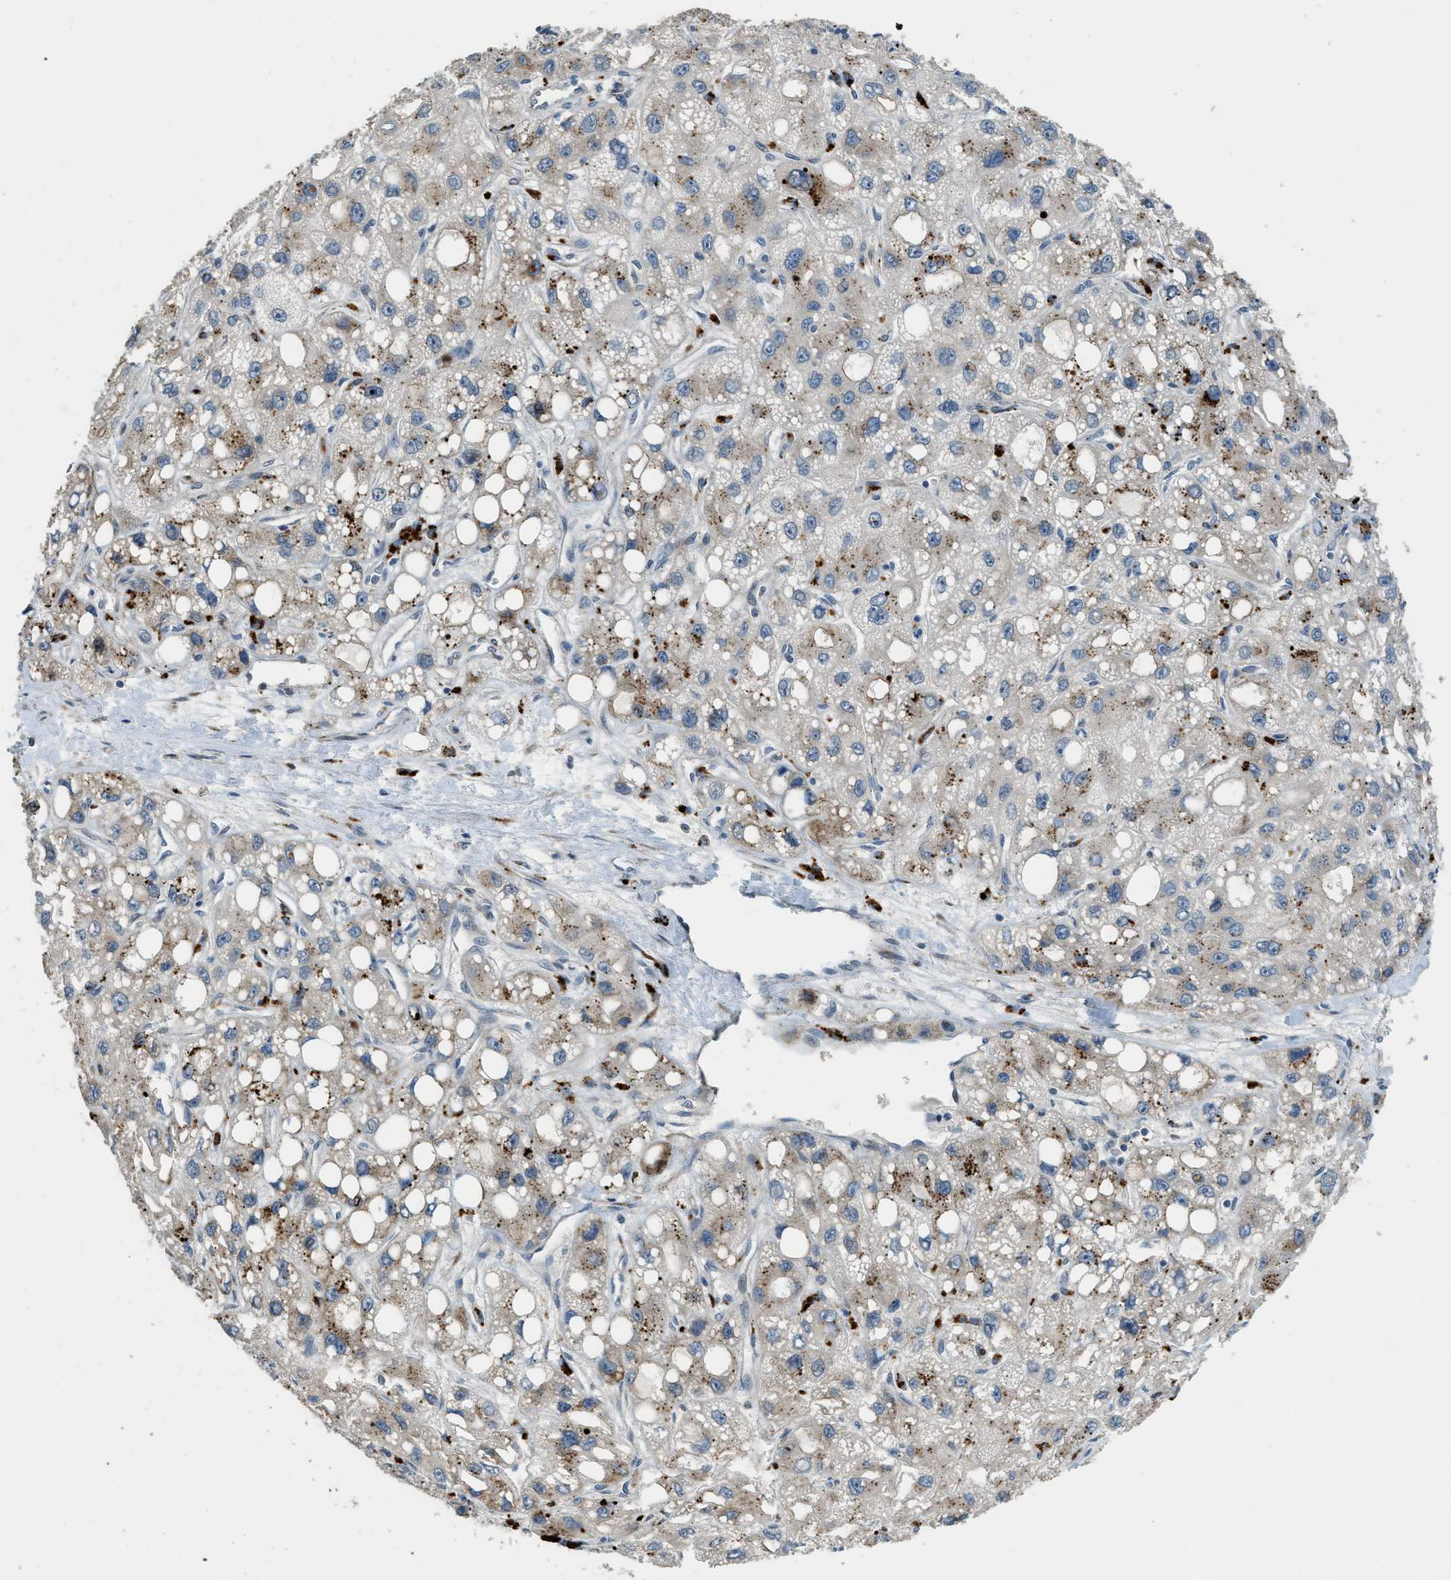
{"staining": {"intensity": "weak", "quantity": "<25%", "location": "cytoplasmic/membranous"}, "tissue": "liver cancer", "cell_type": "Tumor cells", "image_type": "cancer", "snomed": [{"axis": "morphology", "description": "Carcinoma, Hepatocellular, NOS"}, {"axis": "topography", "description": "Liver"}], "caption": "Immunohistochemistry (IHC) of liver cancer shows no expression in tumor cells.", "gene": "HERC2", "patient": {"sex": "male", "age": 55}}